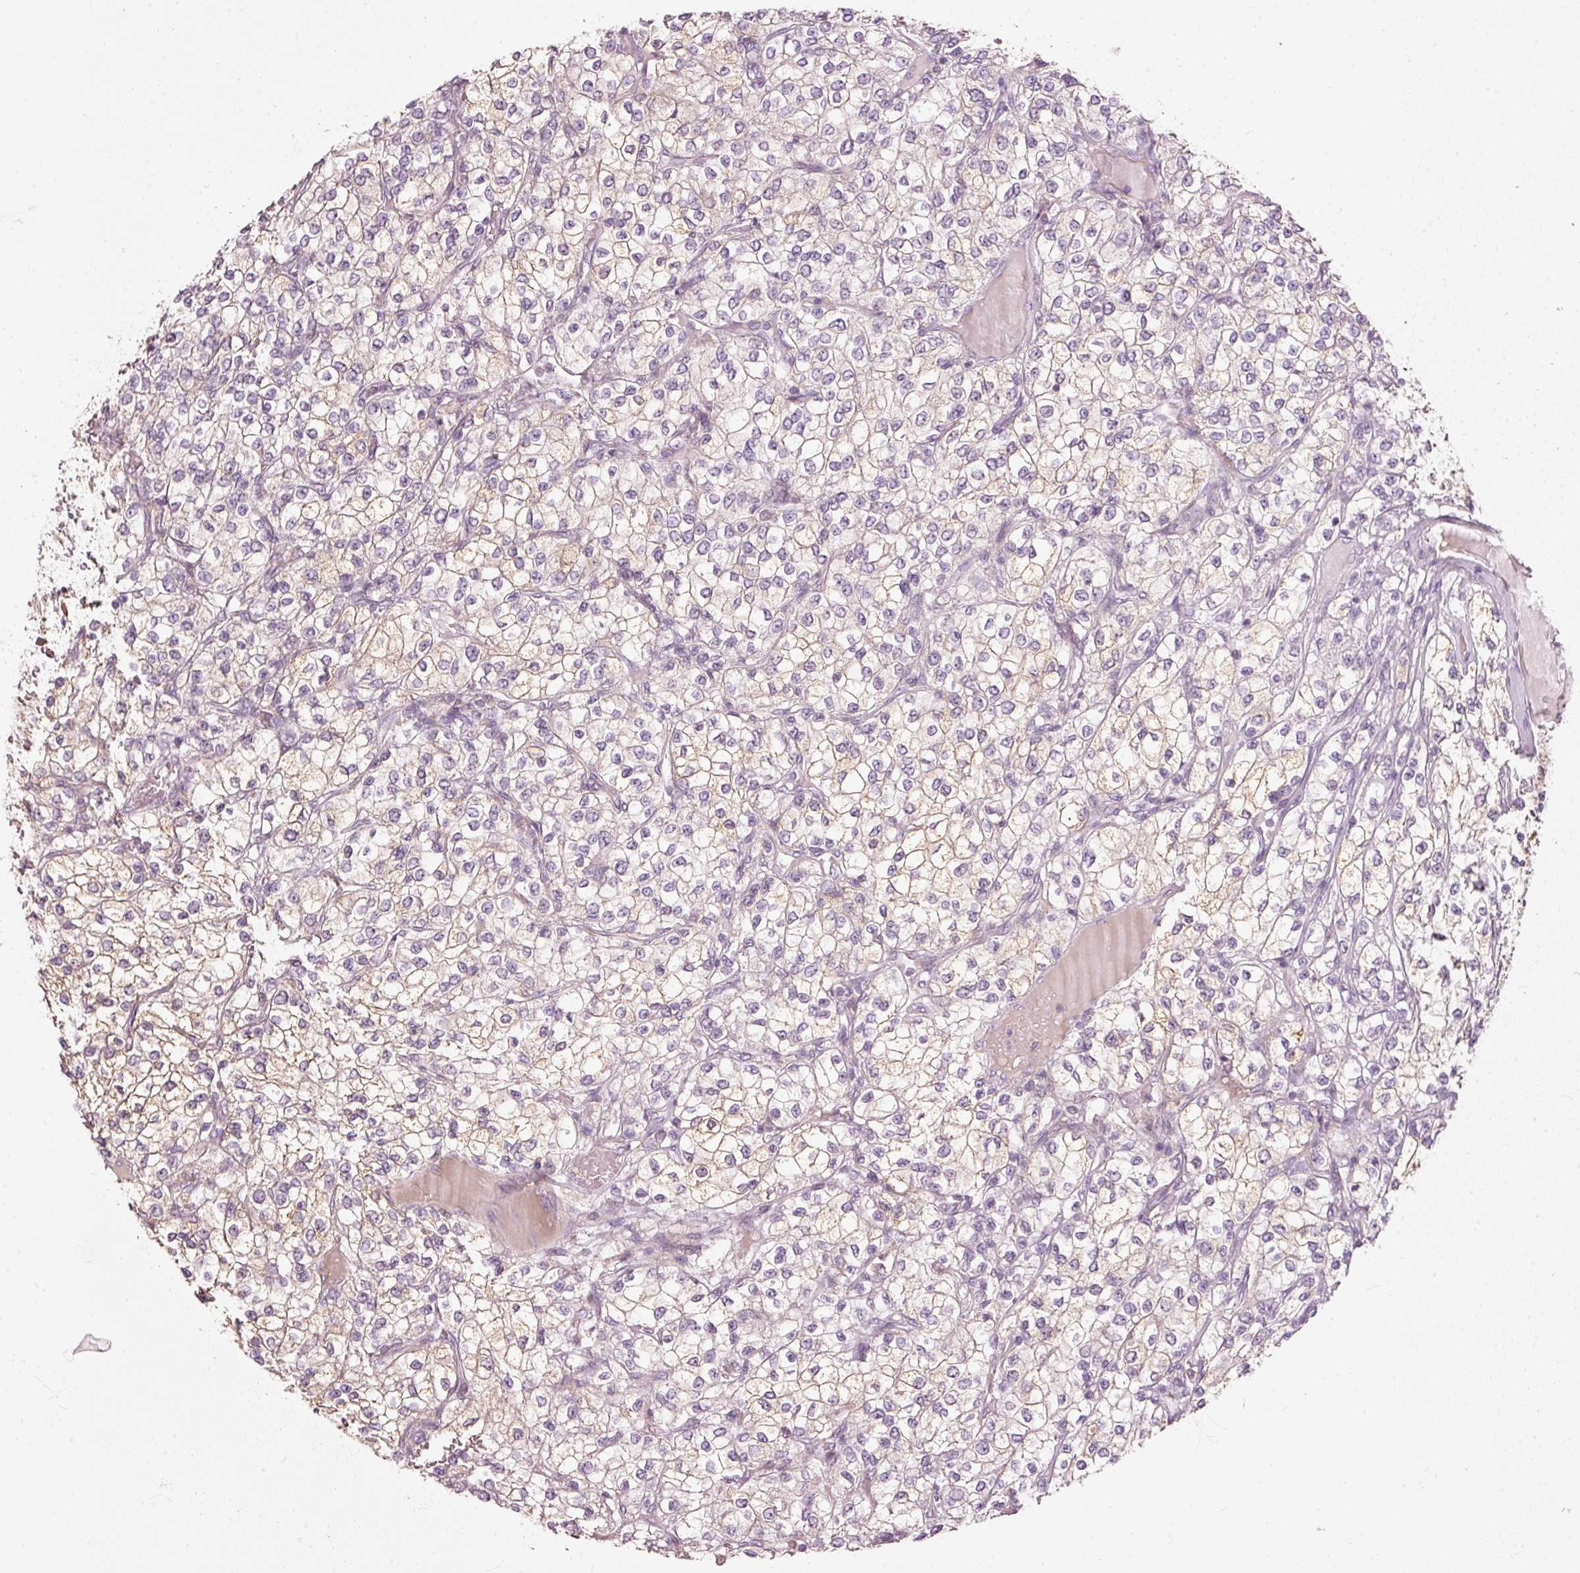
{"staining": {"intensity": "moderate", "quantity": "25%-75%", "location": "cytoplasmic/membranous"}, "tissue": "renal cancer", "cell_type": "Tumor cells", "image_type": "cancer", "snomed": [{"axis": "morphology", "description": "Adenocarcinoma, NOS"}, {"axis": "topography", "description": "Kidney"}], "caption": "Tumor cells exhibit medium levels of moderate cytoplasmic/membranous expression in about 25%-75% of cells in human renal adenocarcinoma.", "gene": "CDC20B", "patient": {"sex": "male", "age": 80}}